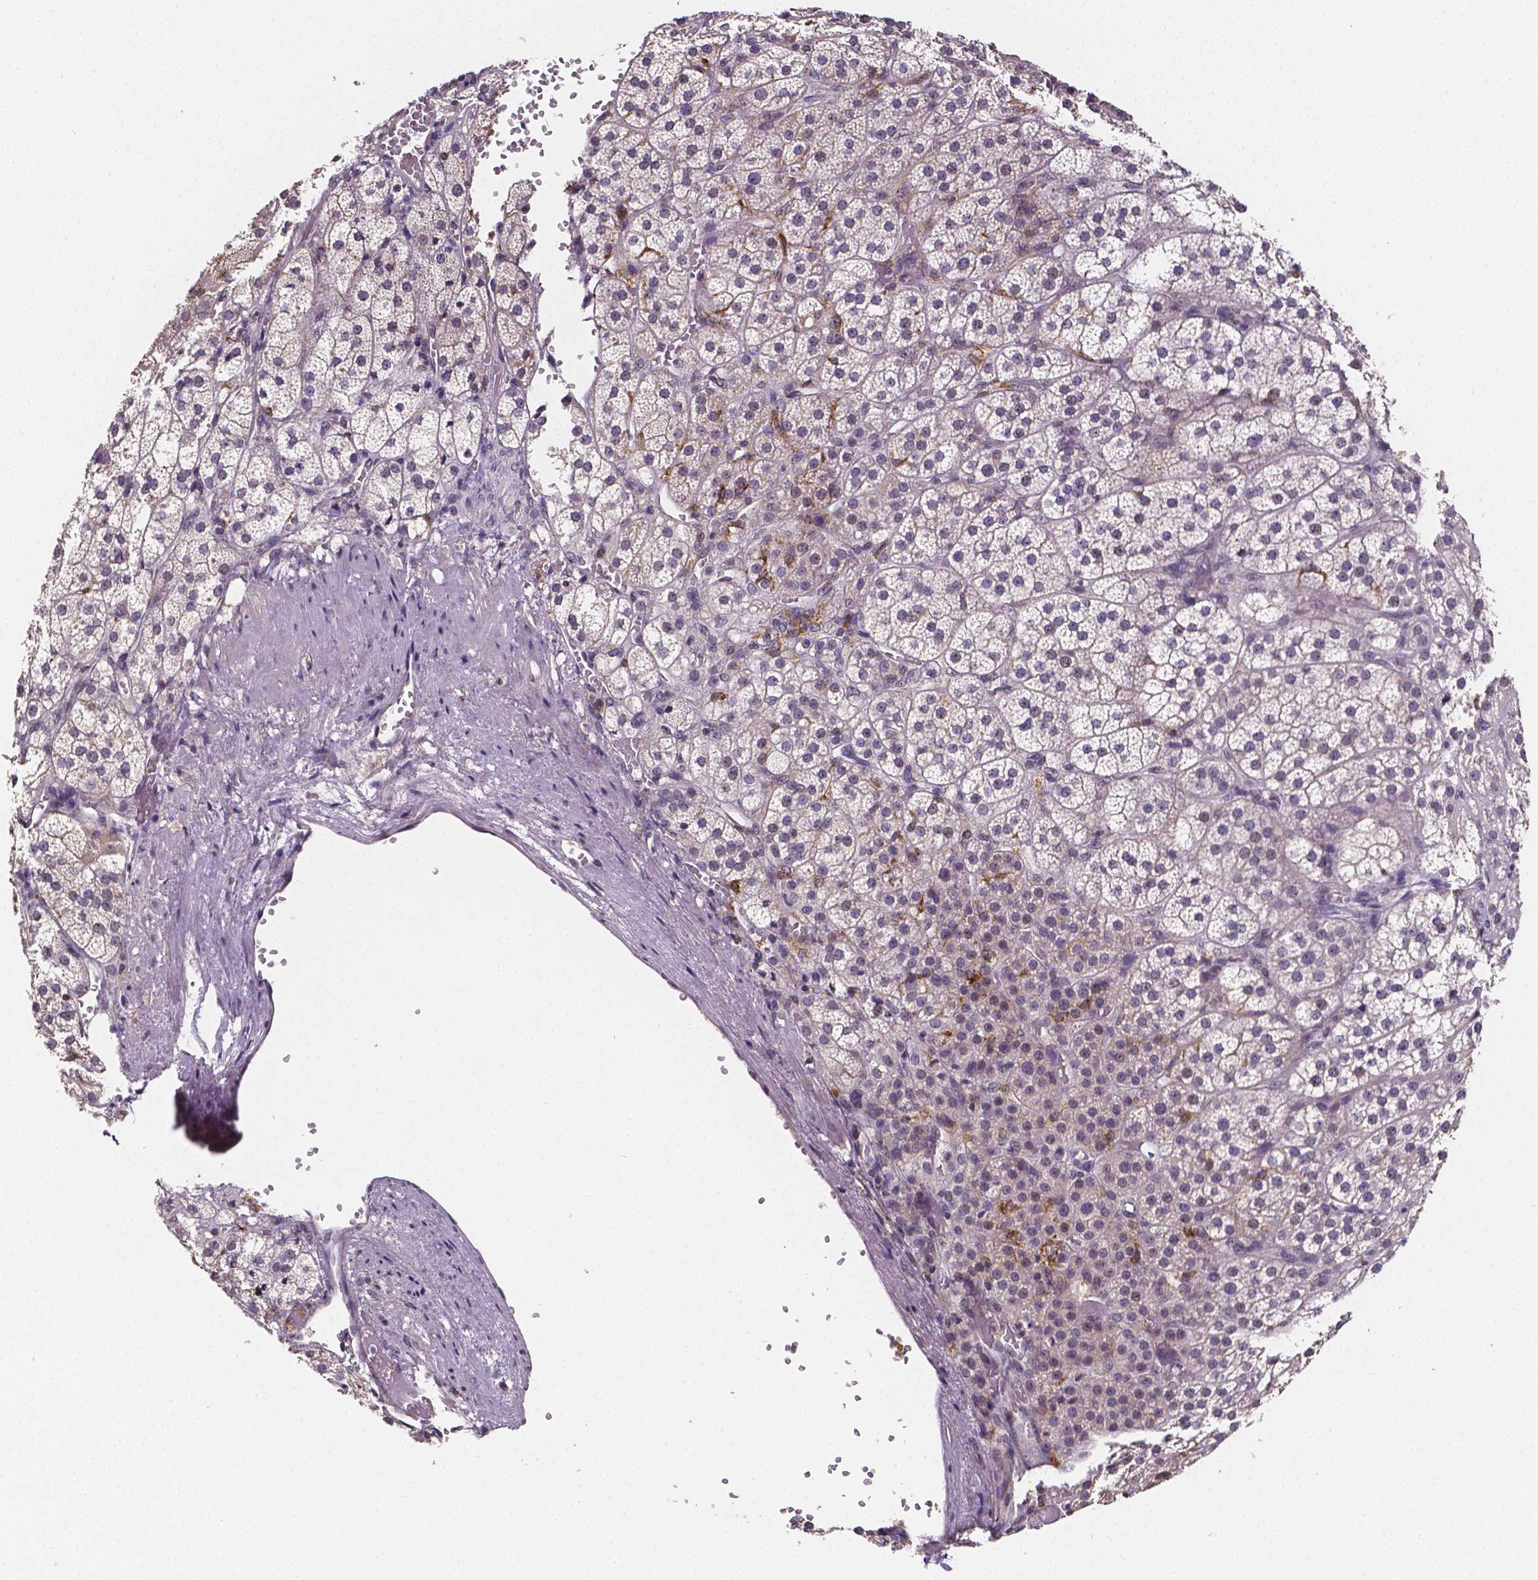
{"staining": {"intensity": "negative", "quantity": "none", "location": "none"}, "tissue": "adrenal gland", "cell_type": "Glandular cells", "image_type": "normal", "snomed": [{"axis": "morphology", "description": "Normal tissue, NOS"}, {"axis": "topography", "description": "Adrenal gland"}], "caption": "Immunohistochemical staining of unremarkable human adrenal gland demonstrates no significant staining in glandular cells.", "gene": "NRGN", "patient": {"sex": "female", "age": 60}}